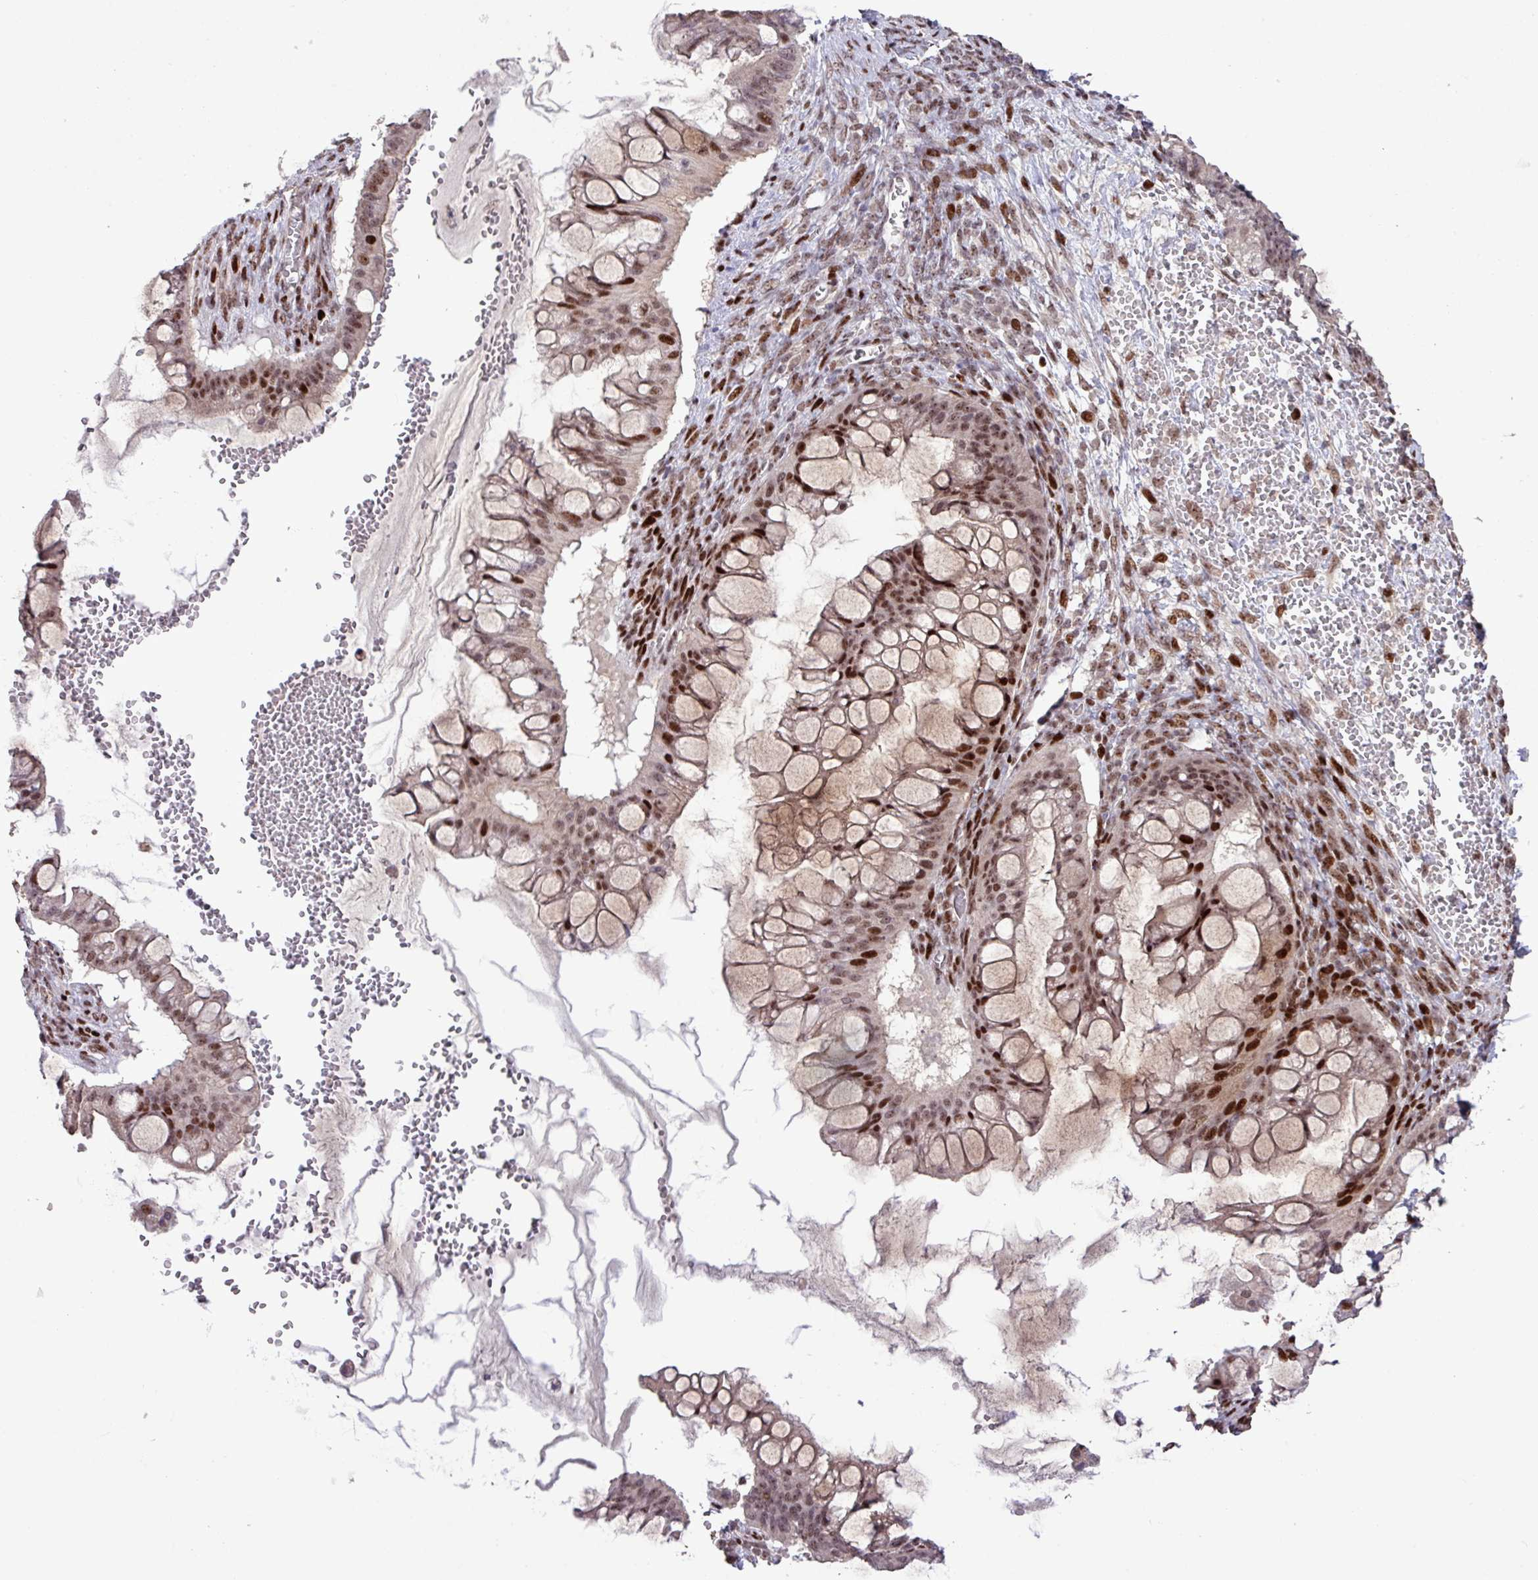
{"staining": {"intensity": "strong", "quantity": "25%-75%", "location": "nuclear"}, "tissue": "ovarian cancer", "cell_type": "Tumor cells", "image_type": "cancer", "snomed": [{"axis": "morphology", "description": "Cystadenocarcinoma, mucinous, NOS"}, {"axis": "topography", "description": "Ovary"}], "caption": "Ovarian cancer stained for a protein exhibits strong nuclear positivity in tumor cells. (Brightfield microscopy of DAB IHC at high magnification).", "gene": "ZNF709", "patient": {"sex": "female", "age": 73}}